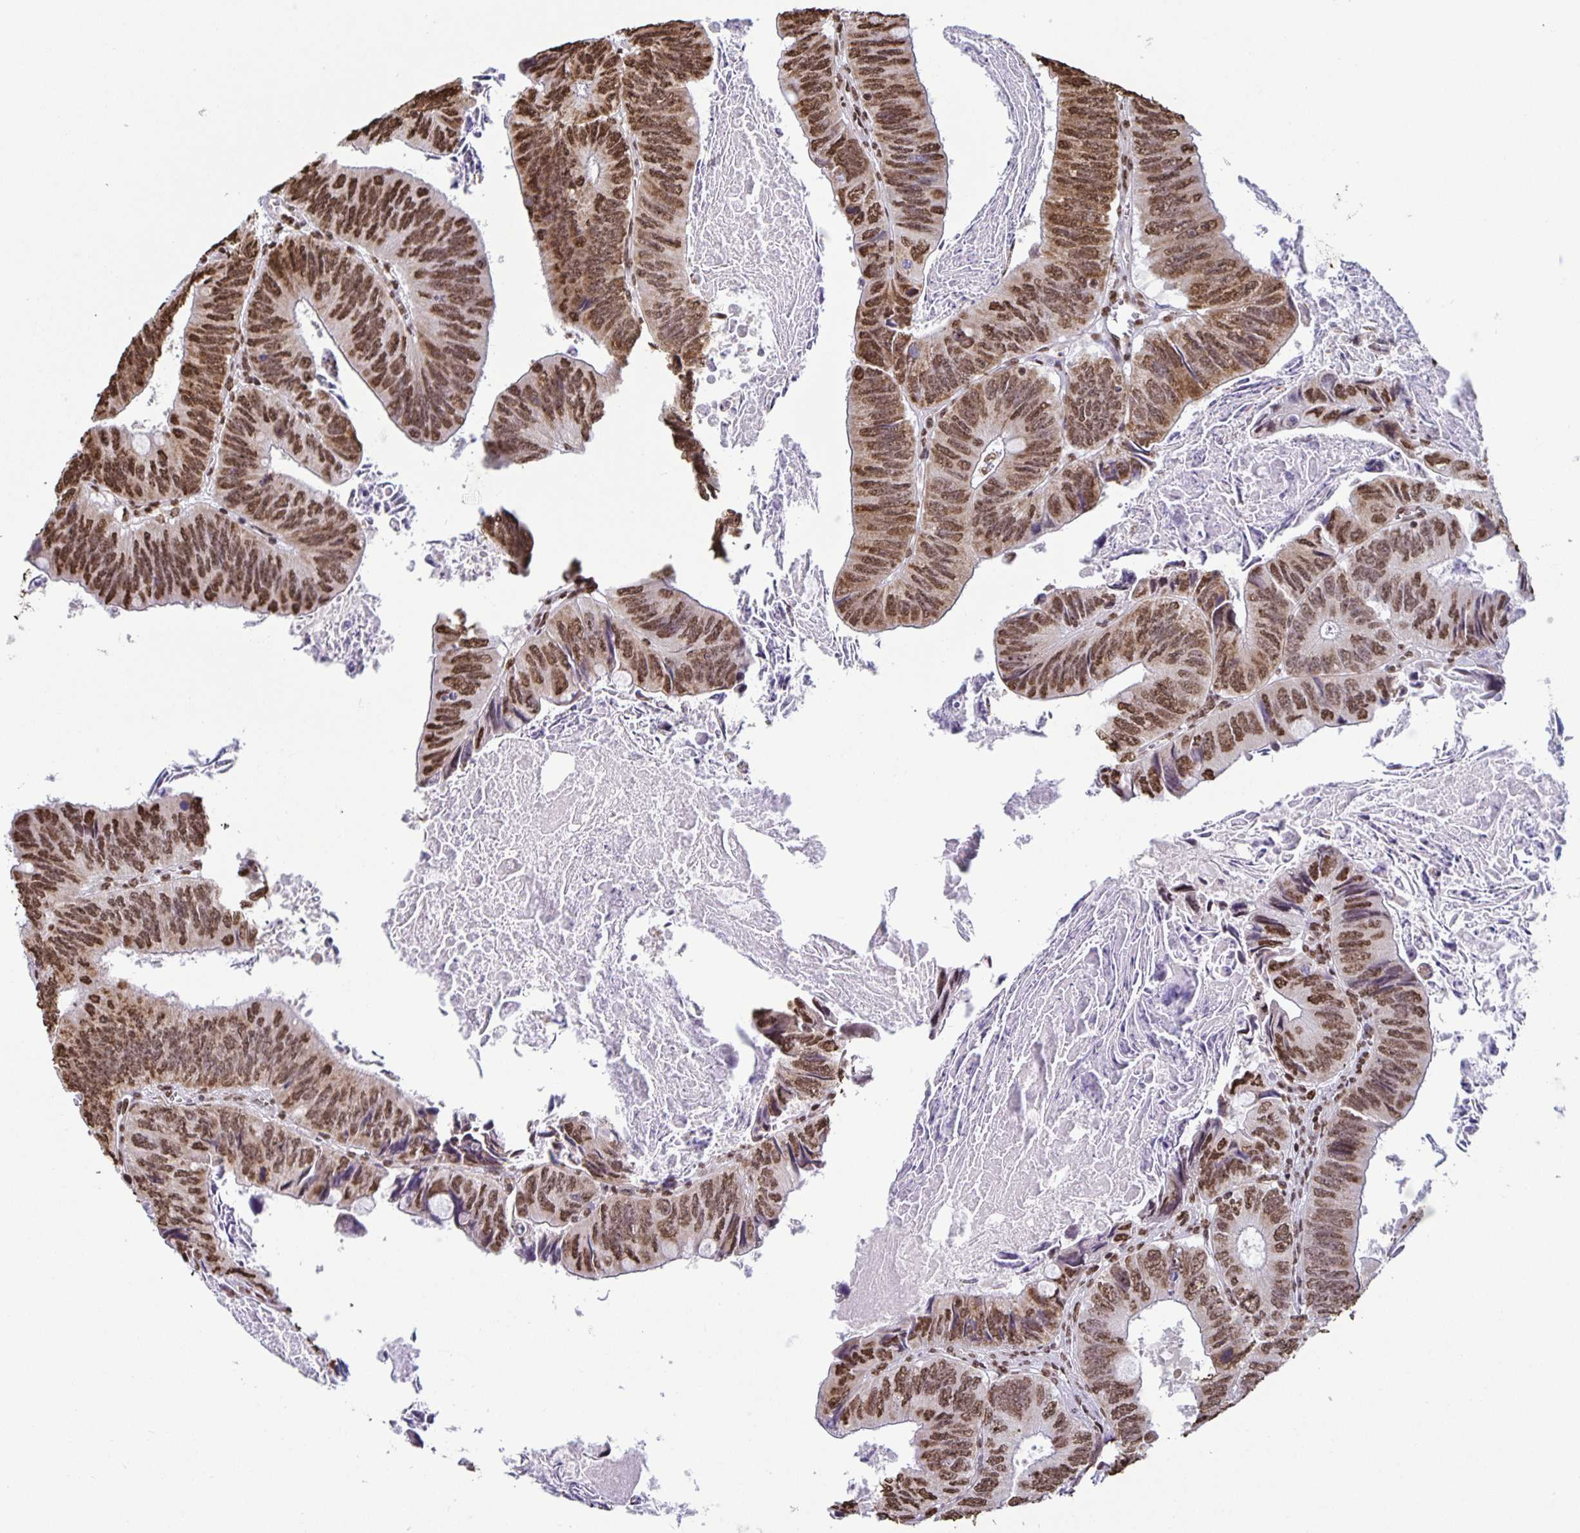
{"staining": {"intensity": "moderate", "quantity": ">75%", "location": "cytoplasmic/membranous,nuclear"}, "tissue": "colorectal cancer", "cell_type": "Tumor cells", "image_type": "cancer", "snomed": [{"axis": "morphology", "description": "Adenocarcinoma, NOS"}, {"axis": "topography", "description": "Colon"}], "caption": "High-power microscopy captured an immunohistochemistry photomicrograph of adenocarcinoma (colorectal), revealing moderate cytoplasmic/membranous and nuclear staining in about >75% of tumor cells.", "gene": "DUT", "patient": {"sex": "female", "age": 84}}